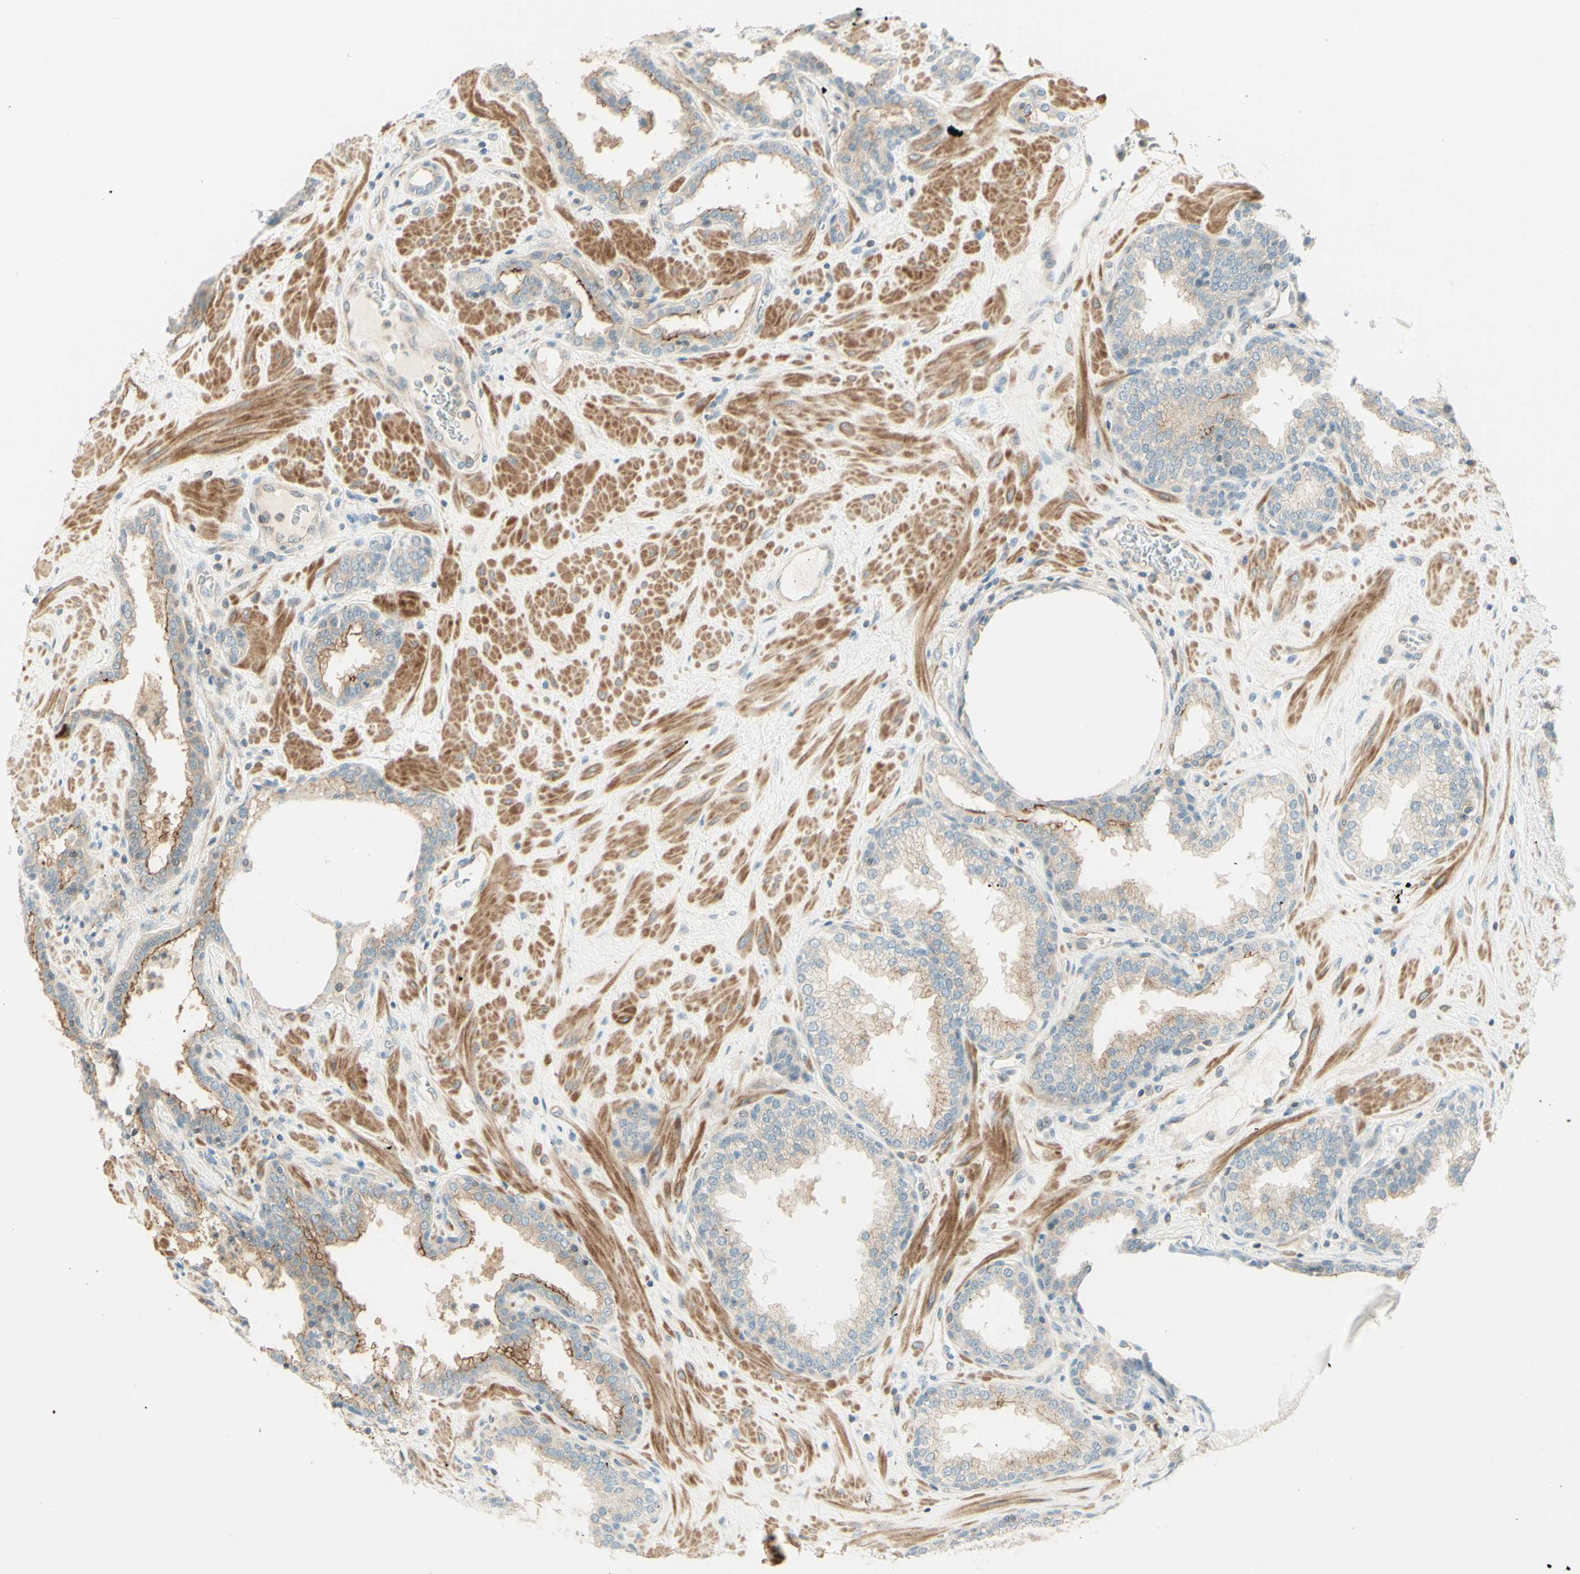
{"staining": {"intensity": "weak", "quantity": "25%-75%", "location": "cytoplasmic/membranous"}, "tissue": "prostate", "cell_type": "Glandular cells", "image_type": "normal", "snomed": [{"axis": "morphology", "description": "Normal tissue, NOS"}, {"axis": "topography", "description": "Prostate"}], "caption": "Immunohistochemistry (IHC) (DAB (3,3'-diaminobenzidine)) staining of normal prostate shows weak cytoplasmic/membranous protein expression in approximately 25%-75% of glandular cells. Nuclei are stained in blue.", "gene": "PROM1", "patient": {"sex": "male", "age": 51}}